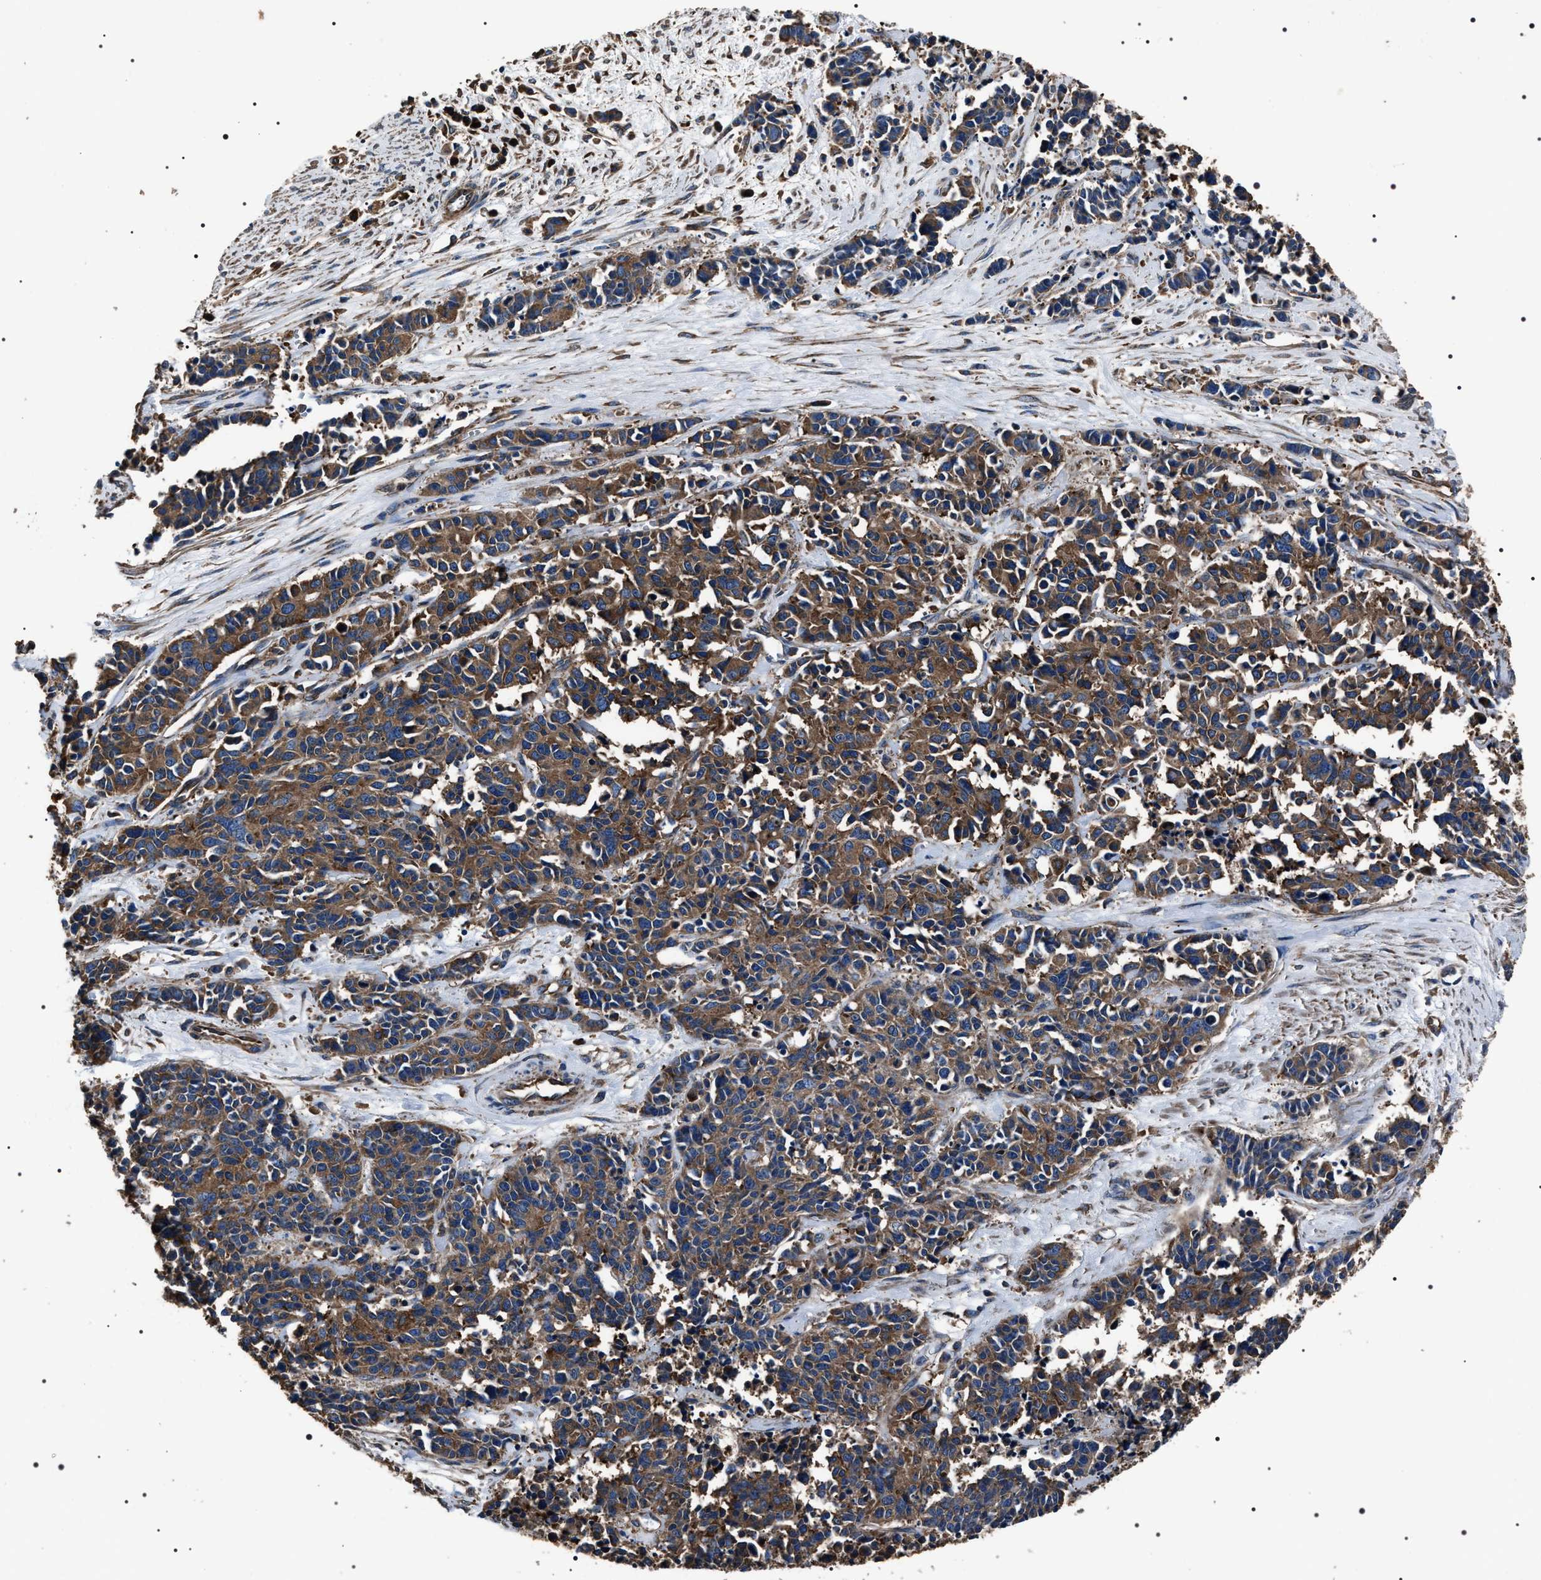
{"staining": {"intensity": "moderate", "quantity": ">75%", "location": "cytoplasmic/membranous"}, "tissue": "cervical cancer", "cell_type": "Tumor cells", "image_type": "cancer", "snomed": [{"axis": "morphology", "description": "Squamous cell carcinoma, NOS"}, {"axis": "topography", "description": "Cervix"}], "caption": "An image of cervical cancer stained for a protein shows moderate cytoplasmic/membranous brown staining in tumor cells.", "gene": "HSCB", "patient": {"sex": "female", "age": 35}}